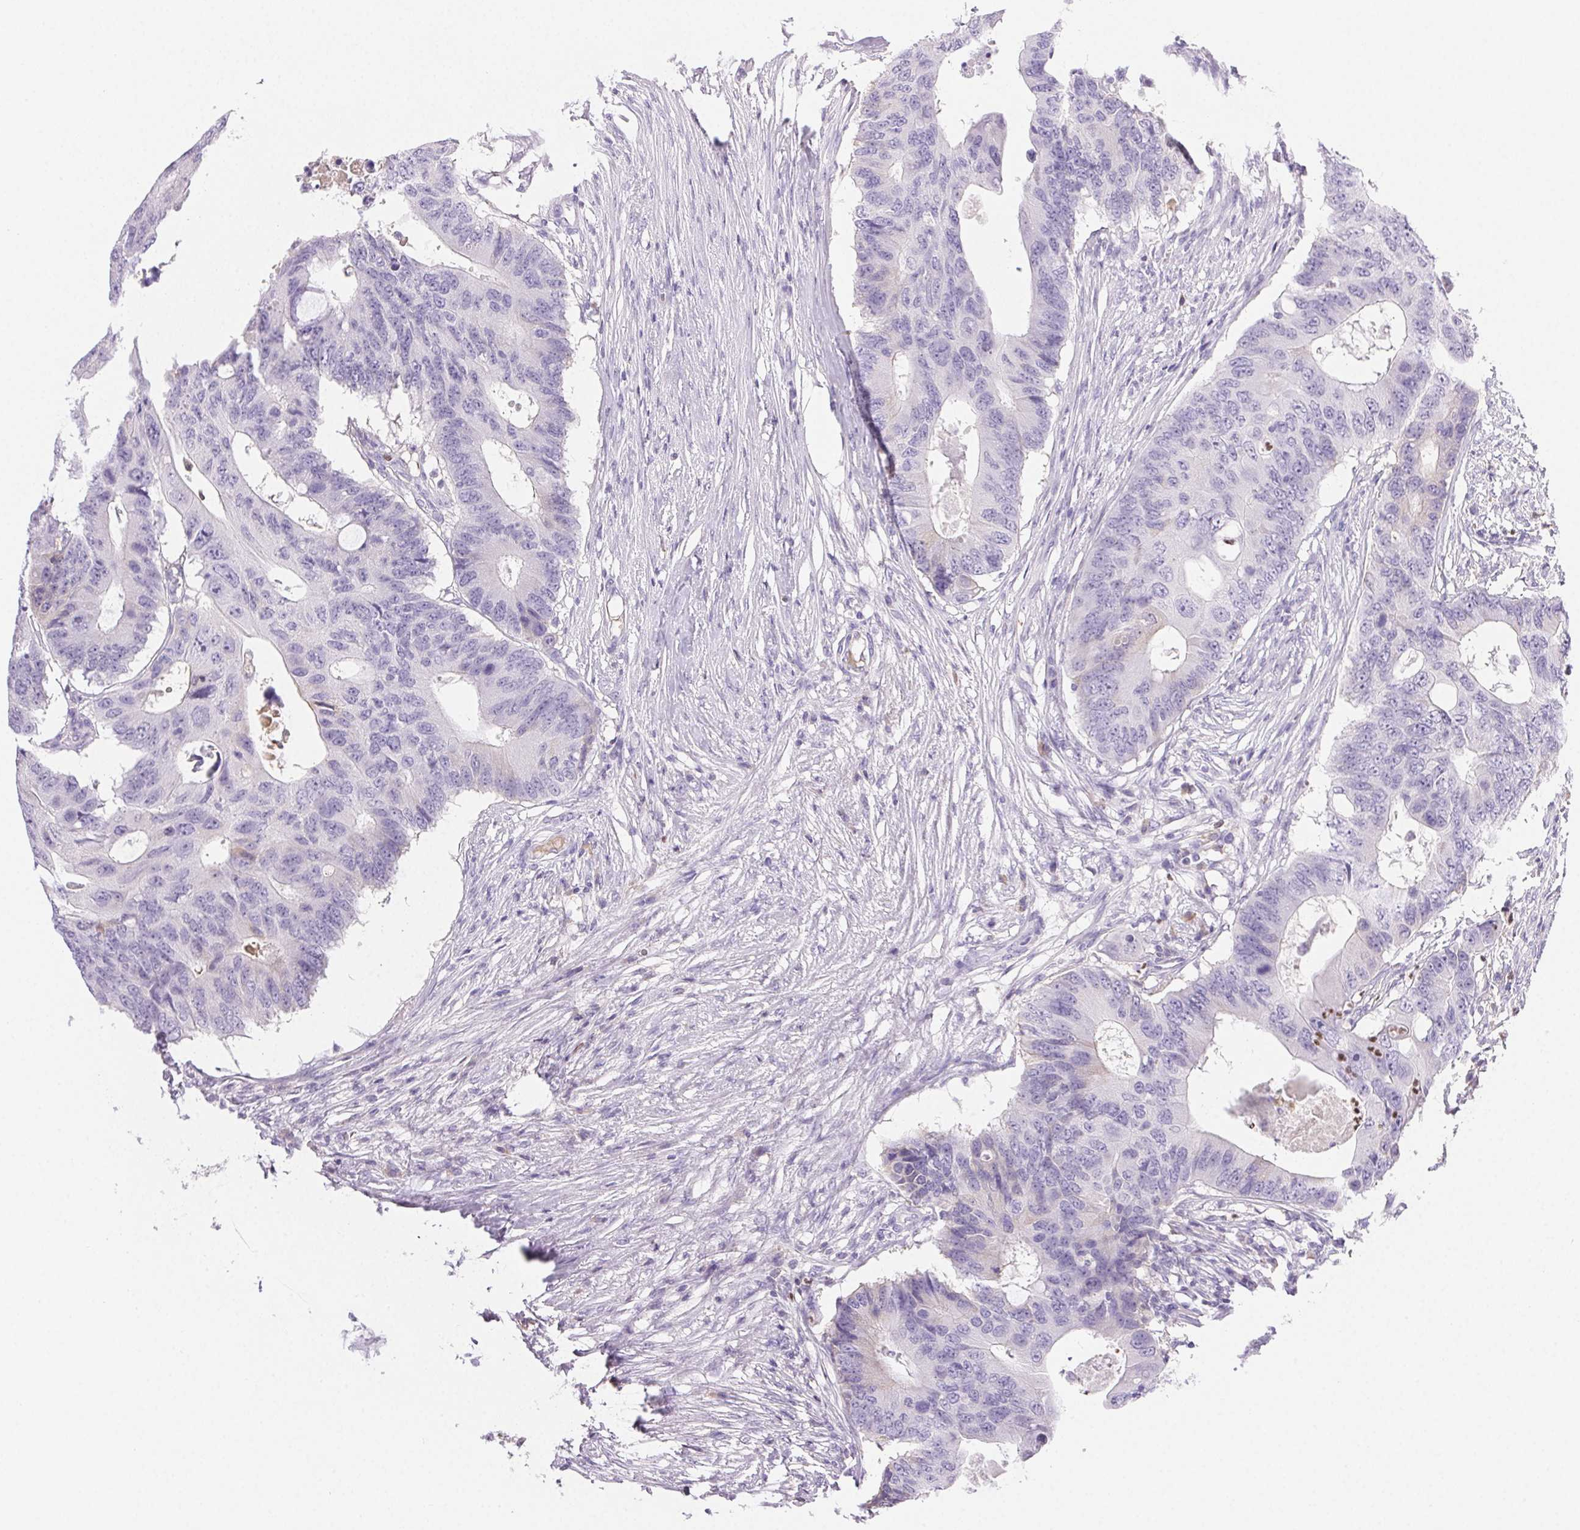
{"staining": {"intensity": "negative", "quantity": "none", "location": "none"}, "tissue": "colorectal cancer", "cell_type": "Tumor cells", "image_type": "cancer", "snomed": [{"axis": "morphology", "description": "Adenocarcinoma, NOS"}, {"axis": "topography", "description": "Colon"}], "caption": "This is an immunohistochemistry (IHC) histopathology image of adenocarcinoma (colorectal). There is no expression in tumor cells.", "gene": "PADI4", "patient": {"sex": "male", "age": 71}}